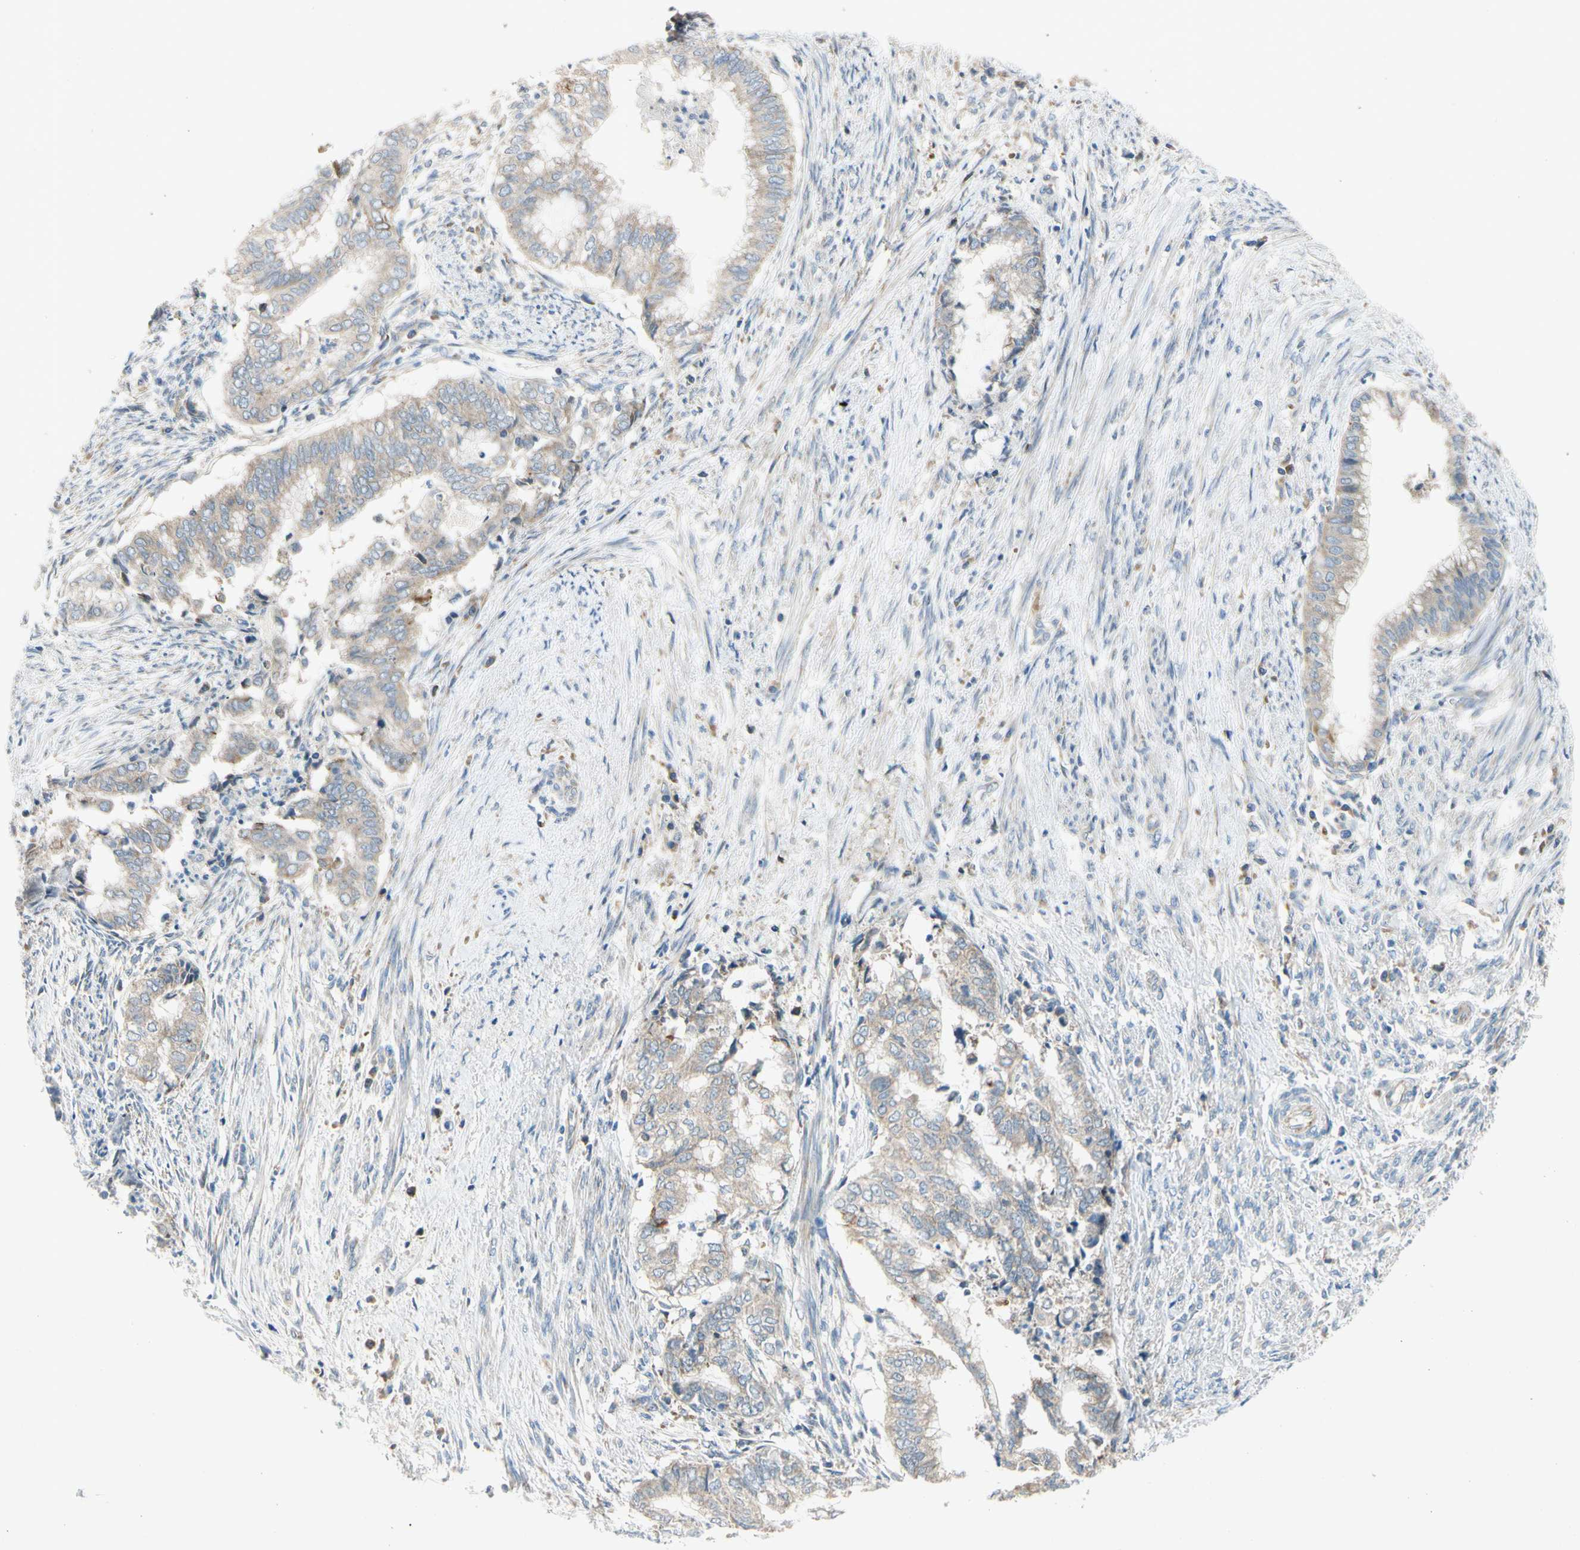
{"staining": {"intensity": "weak", "quantity": ">75%", "location": "cytoplasmic/membranous"}, "tissue": "endometrial cancer", "cell_type": "Tumor cells", "image_type": "cancer", "snomed": [{"axis": "morphology", "description": "Necrosis, NOS"}, {"axis": "morphology", "description": "Adenocarcinoma, NOS"}, {"axis": "topography", "description": "Endometrium"}], "caption": "DAB (3,3'-diaminobenzidine) immunohistochemical staining of human endometrial adenocarcinoma exhibits weak cytoplasmic/membranous protein expression in about >75% of tumor cells. Using DAB (3,3'-diaminobenzidine) (brown) and hematoxylin (blue) stains, captured at high magnification using brightfield microscopy.", "gene": "KLHDC8B", "patient": {"sex": "female", "age": 79}}